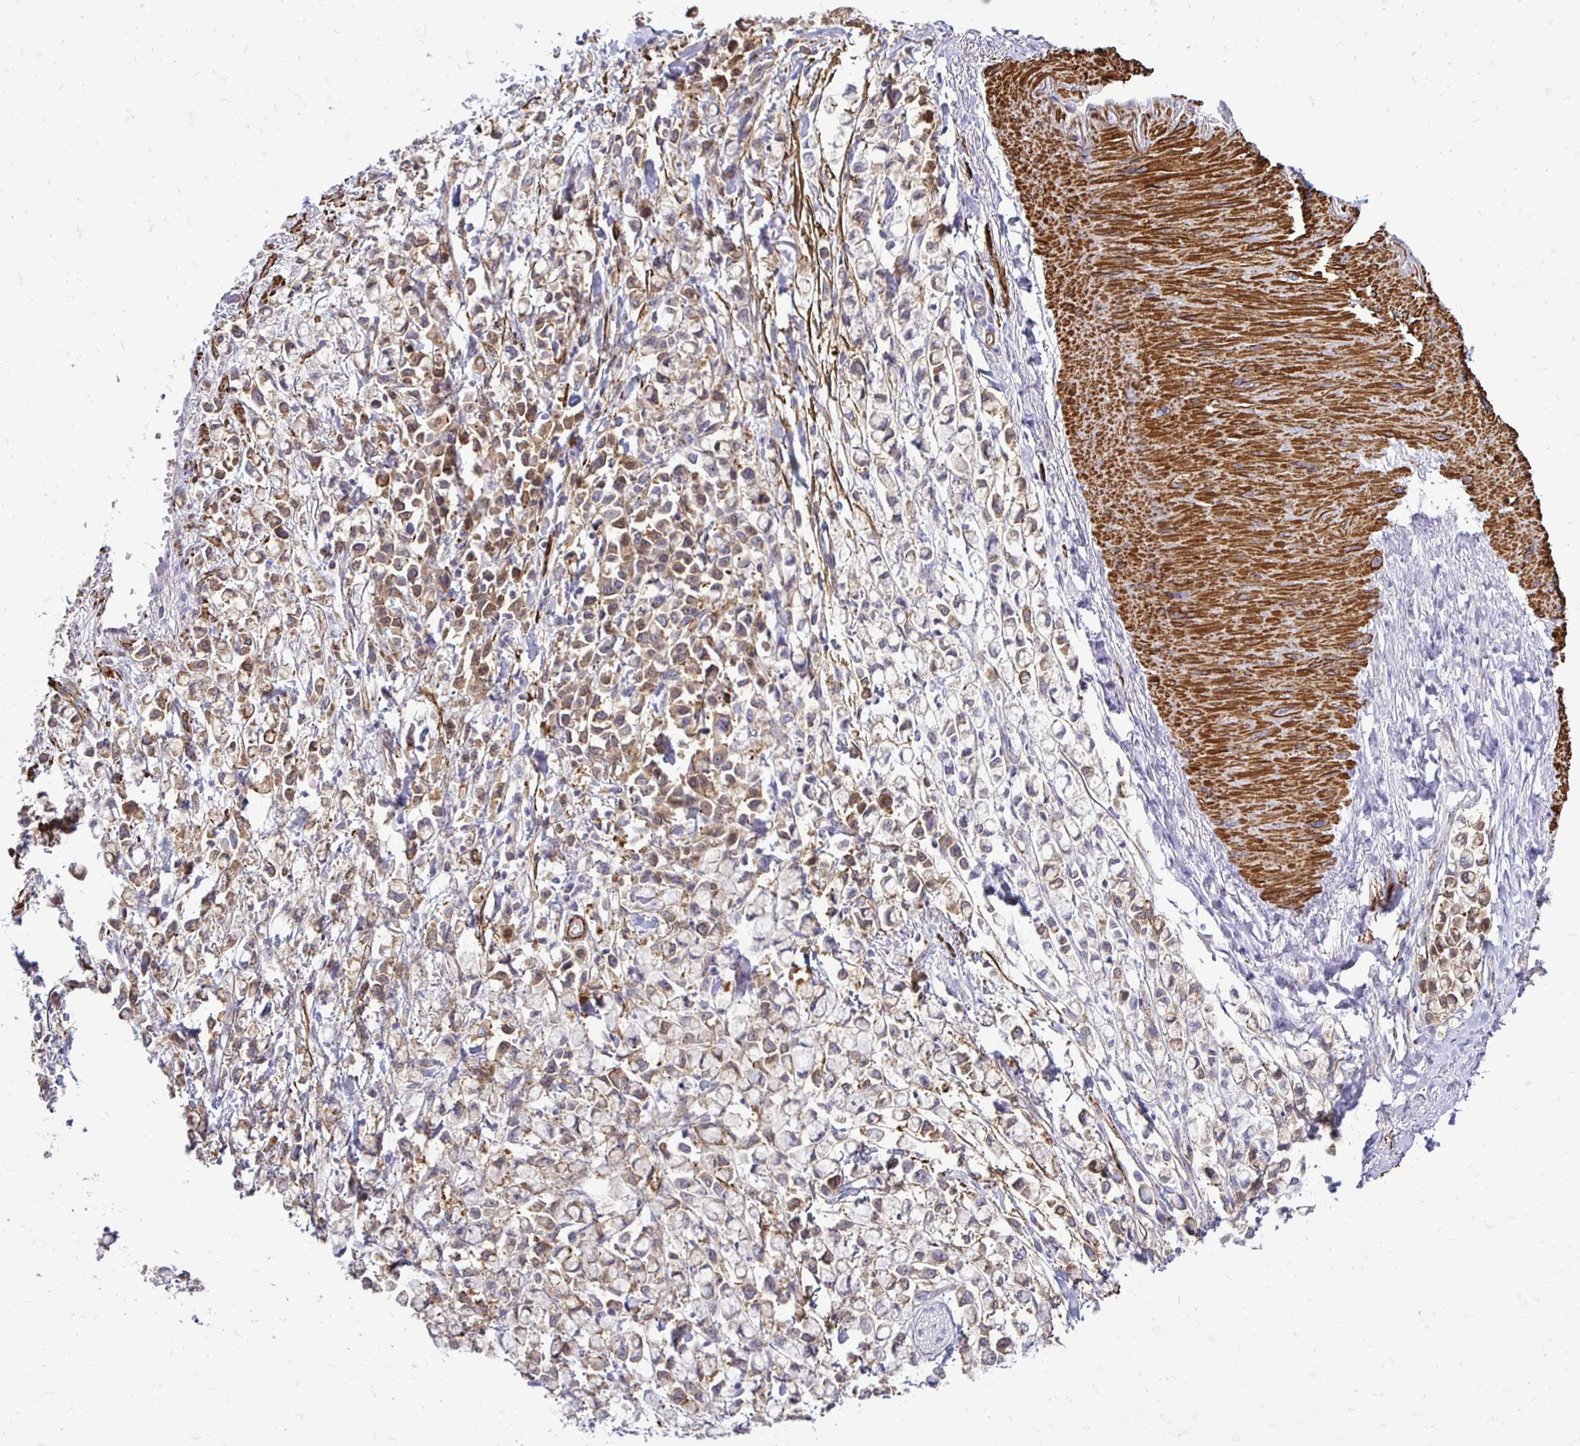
{"staining": {"intensity": "moderate", "quantity": ">75%", "location": "cytoplasmic/membranous"}, "tissue": "stomach cancer", "cell_type": "Tumor cells", "image_type": "cancer", "snomed": [{"axis": "morphology", "description": "Adenocarcinoma, NOS"}, {"axis": "topography", "description": "Stomach"}], "caption": "A micrograph of human adenocarcinoma (stomach) stained for a protein reveals moderate cytoplasmic/membranous brown staining in tumor cells. The staining was performed using DAB, with brown indicating positive protein expression. Nuclei are stained blue with hematoxylin.", "gene": "CTPS1", "patient": {"sex": "female", "age": 81}}